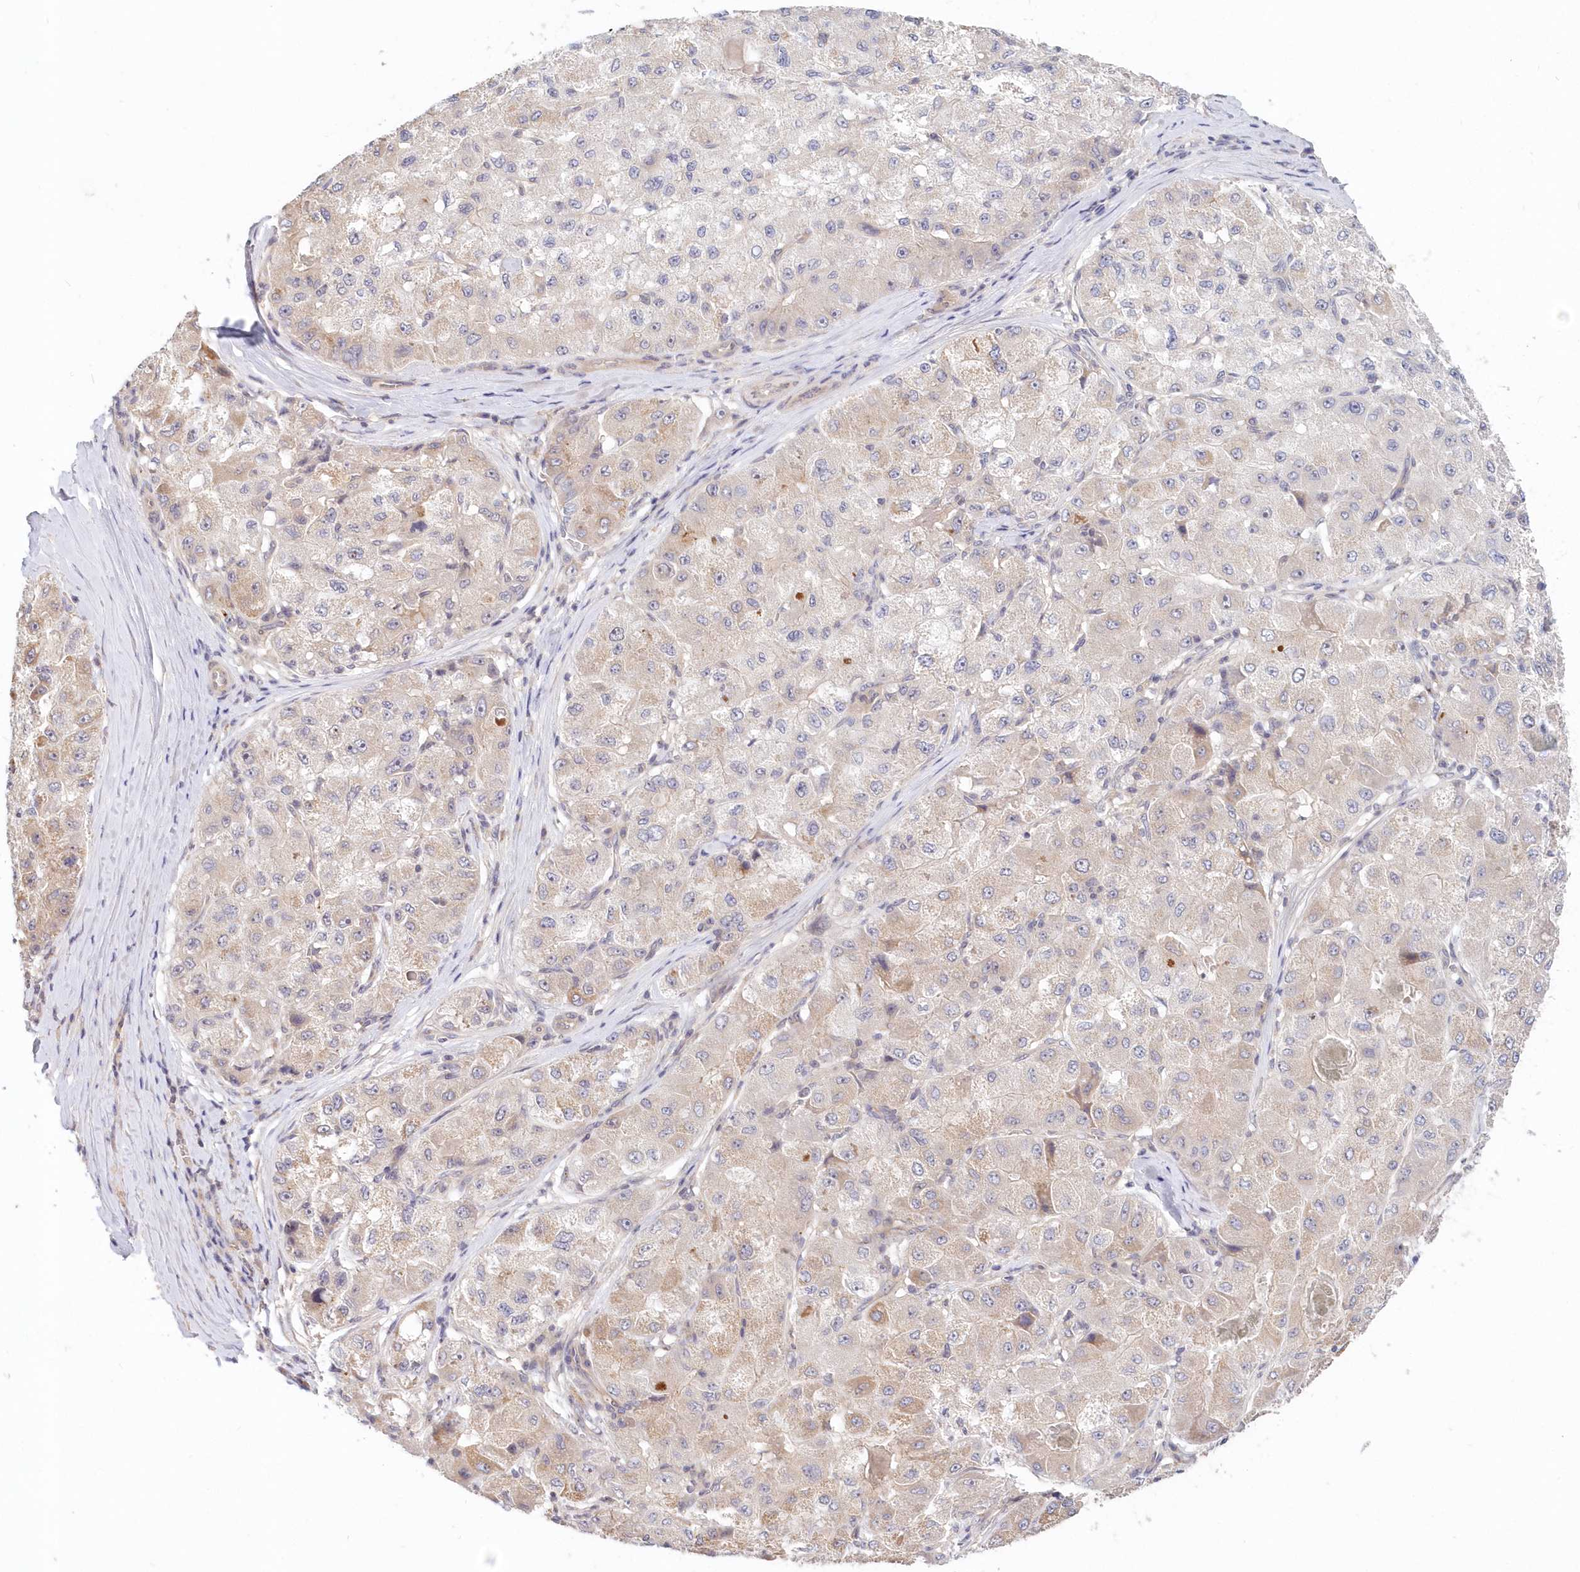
{"staining": {"intensity": "weak", "quantity": "<25%", "location": "cytoplasmic/membranous"}, "tissue": "liver cancer", "cell_type": "Tumor cells", "image_type": "cancer", "snomed": [{"axis": "morphology", "description": "Carcinoma, Hepatocellular, NOS"}, {"axis": "topography", "description": "Liver"}], "caption": "Hepatocellular carcinoma (liver) was stained to show a protein in brown. There is no significant staining in tumor cells.", "gene": "KATNA1", "patient": {"sex": "male", "age": 80}}